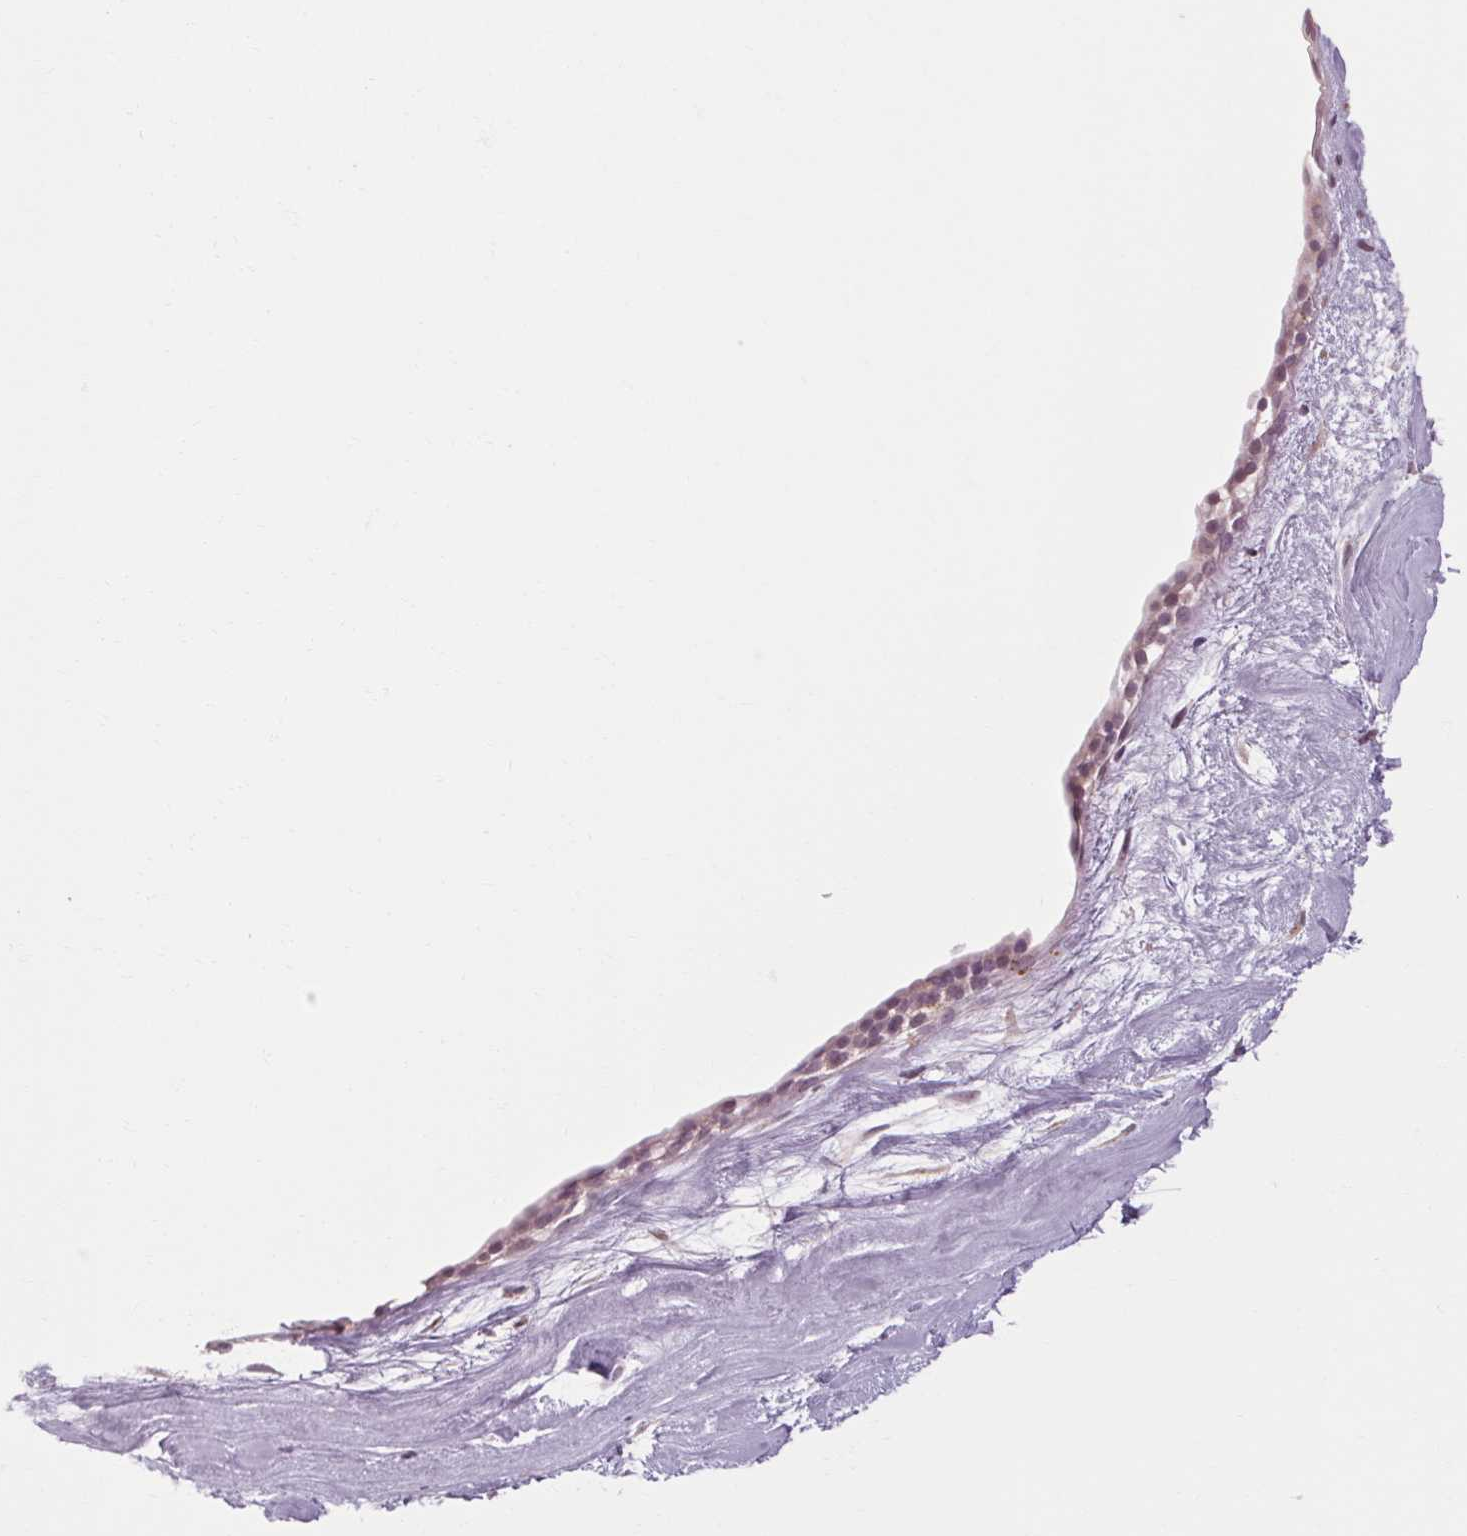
{"staining": {"intensity": "negative", "quantity": "none", "location": "none"}, "tissue": "nasopharynx", "cell_type": "Respiratory epithelial cells", "image_type": "normal", "snomed": [{"axis": "morphology", "description": "Normal tissue, NOS"}, {"axis": "topography", "description": "Nasopharynx"}], "caption": "This histopathology image is of unremarkable nasopharynx stained with immunohistochemistry to label a protein in brown with the nuclei are counter-stained blue. There is no positivity in respiratory epithelial cells.", "gene": "KLHL40", "patient": {"sex": "male", "age": 24}}